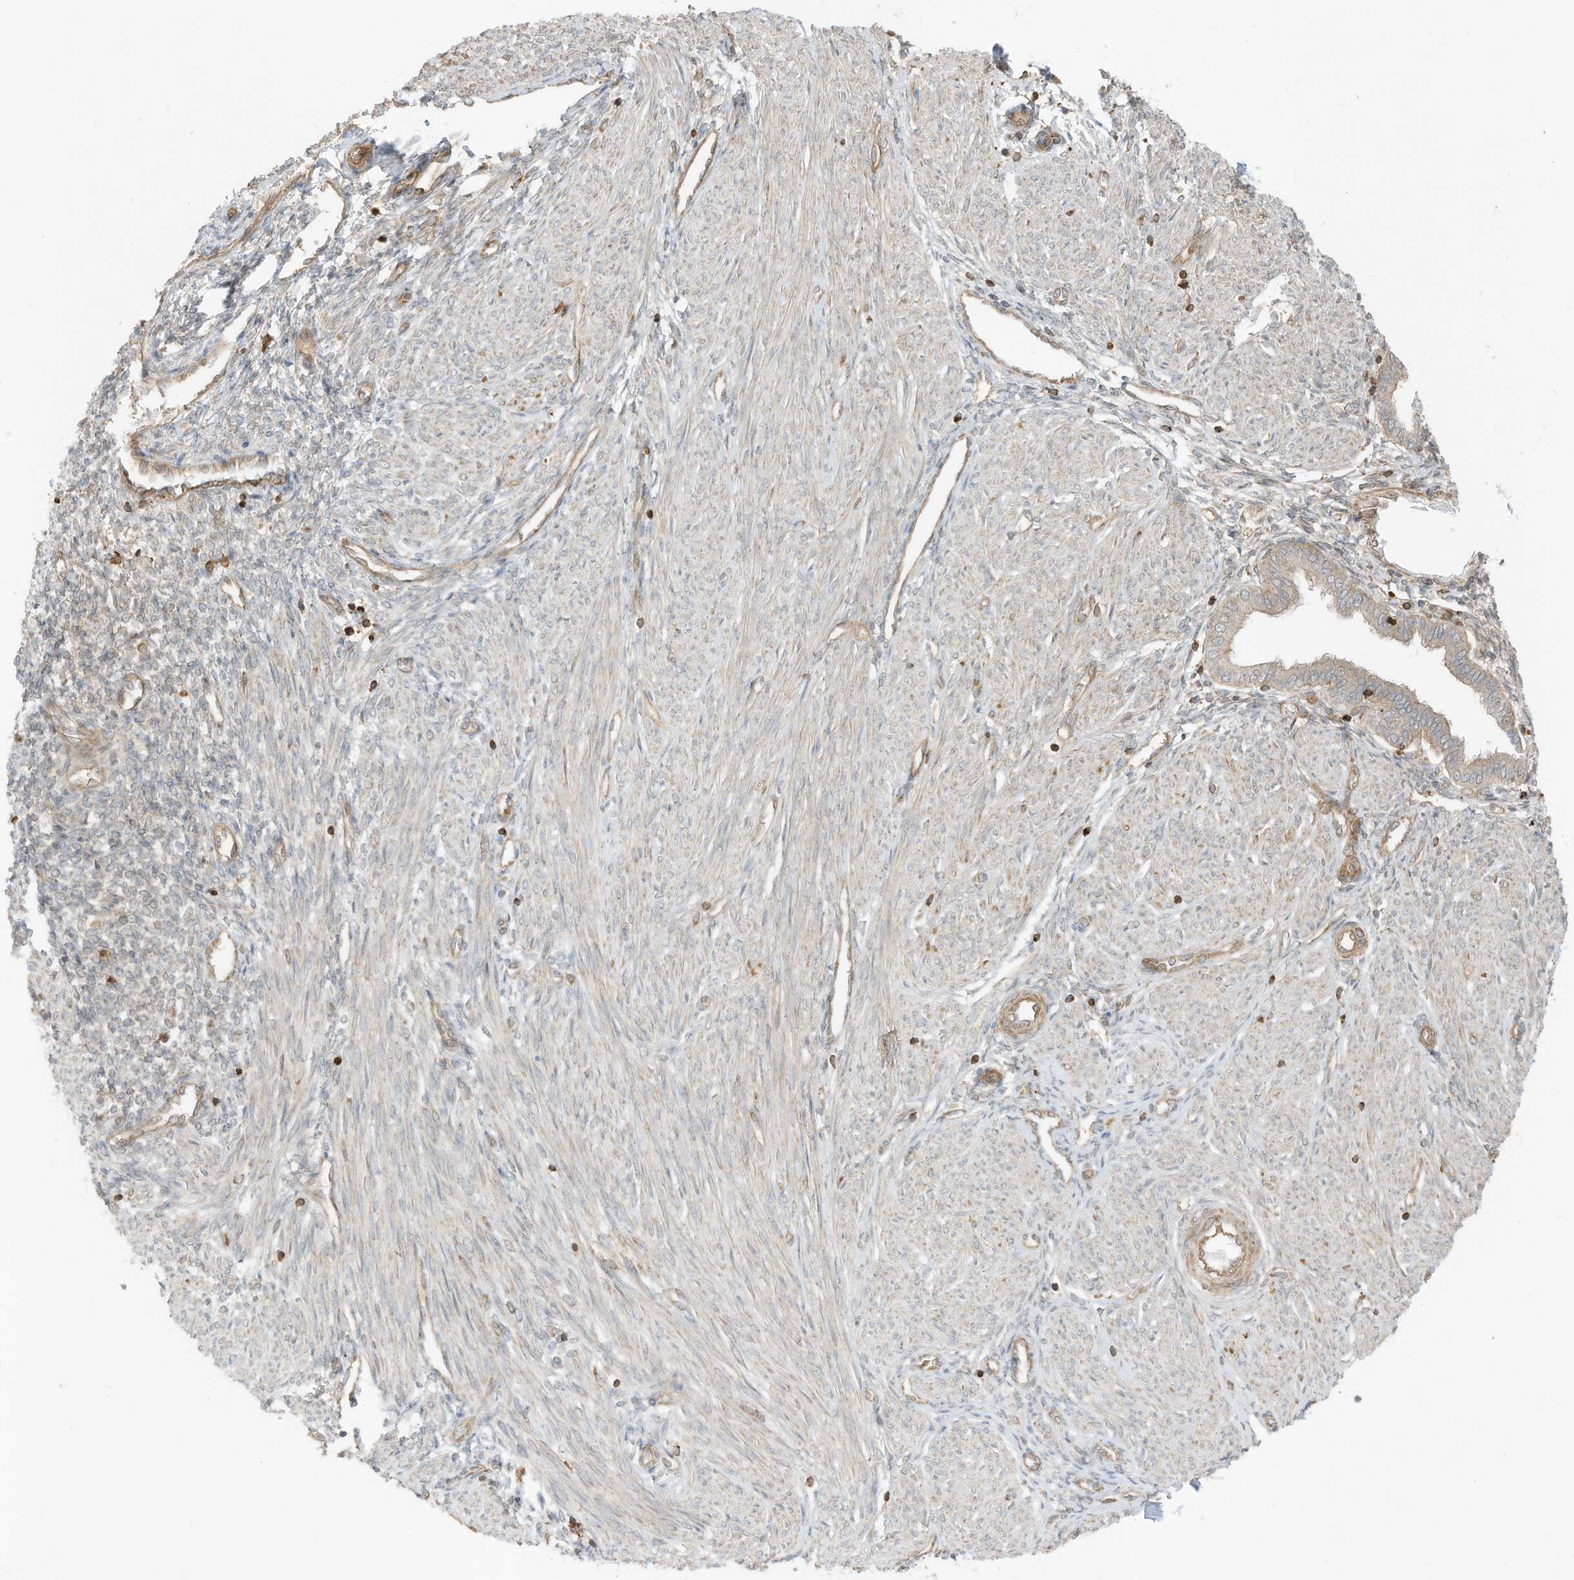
{"staining": {"intensity": "weak", "quantity": "25%-75%", "location": "cytoplasmic/membranous"}, "tissue": "endometrium", "cell_type": "Cells in endometrial stroma", "image_type": "normal", "snomed": [{"axis": "morphology", "description": "Normal tissue, NOS"}, {"axis": "topography", "description": "Endometrium"}], "caption": "Immunohistochemical staining of benign endometrium shows 25%-75% levels of weak cytoplasmic/membranous protein expression in about 25%-75% of cells in endometrial stroma. The staining was performed using DAB, with brown indicating positive protein expression. Nuclei are stained blue with hematoxylin.", "gene": "SLC25A12", "patient": {"sex": "female", "age": 53}}